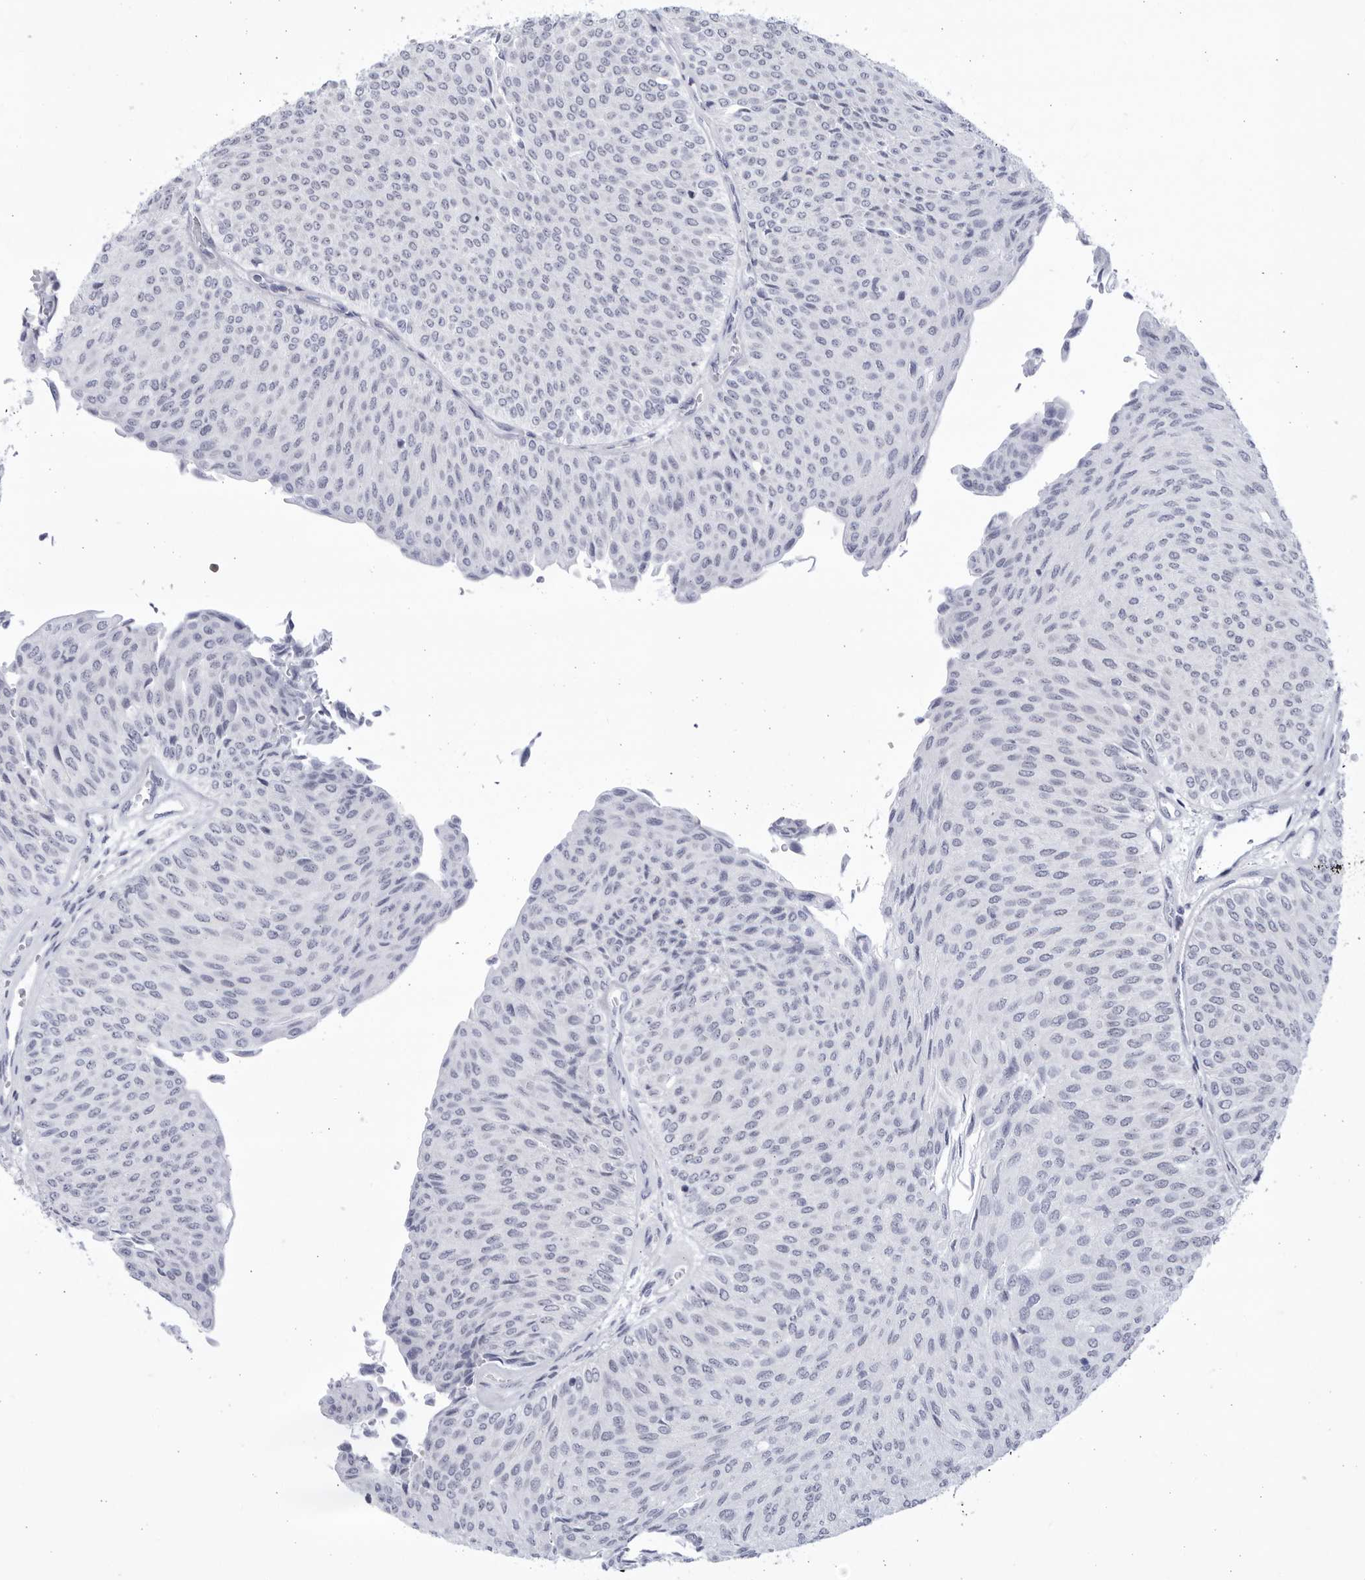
{"staining": {"intensity": "negative", "quantity": "none", "location": "none"}, "tissue": "urothelial cancer", "cell_type": "Tumor cells", "image_type": "cancer", "snomed": [{"axis": "morphology", "description": "Urothelial carcinoma, Low grade"}, {"axis": "topography", "description": "Urinary bladder"}], "caption": "Tumor cells show no significant protein expression in urothelial carcinoma (low-grade). Nuclei are stained in blue.", "gene": "CCDC181", "patient": {"sex": "male", "age": 78}}